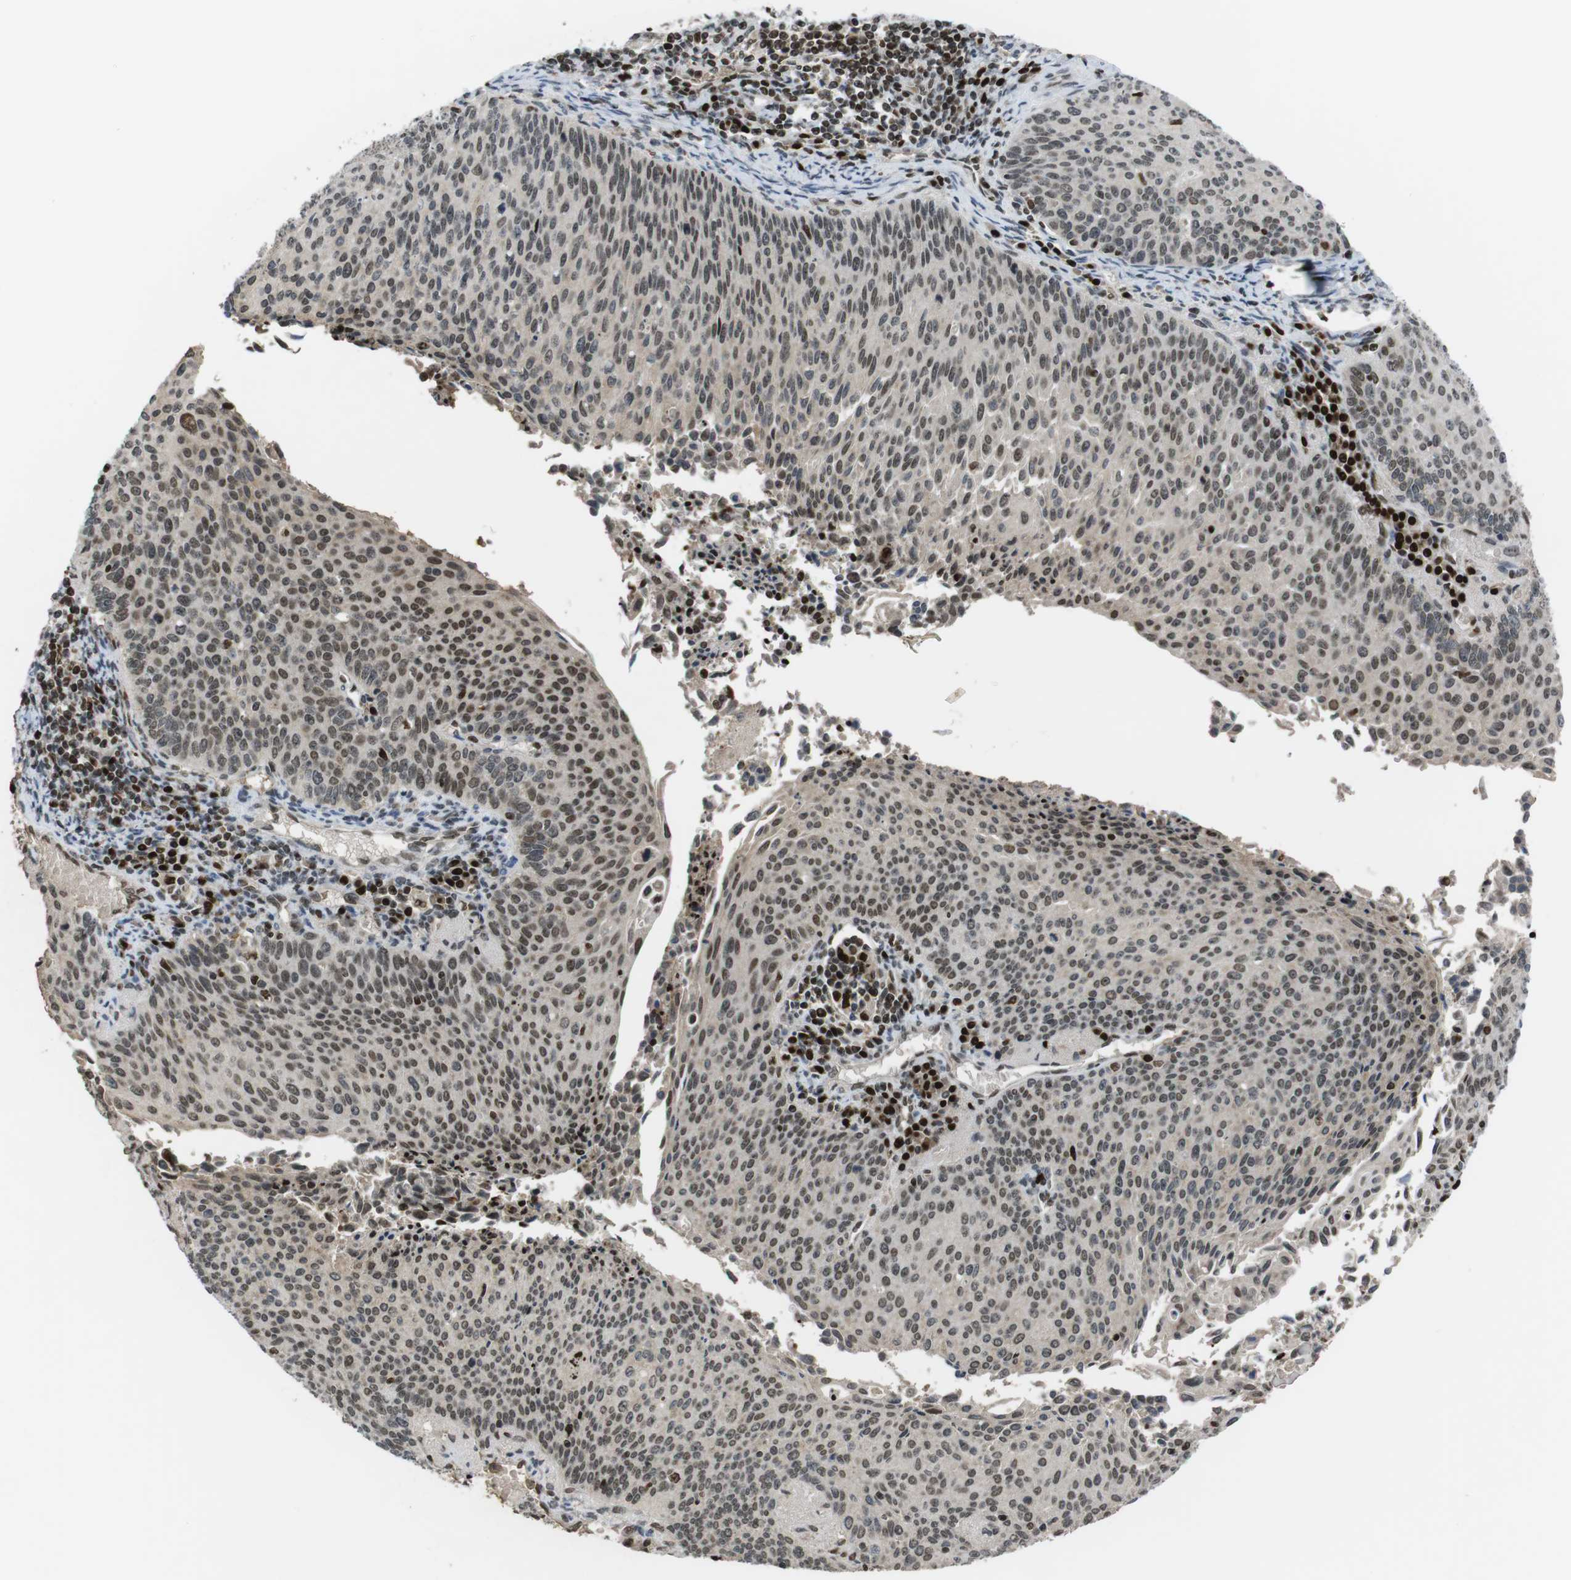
{"staining": {"intensity": "moderate", "quantity": ">75%", "location": "nuclear"}, "tissue": "cervical cancer", "cell_type": "Tumor cells", "image_type": "cancer", "snomed": [{"axis": "morphology", "description": "Squamous cell carcinoma, NOS"}, {"axis": "topography", "description": "Cervix"}], "caption": "Protein staining of squamous cell carcinoma (cervical) tissue displays moderate nuclear staining in about >75% of tumor cells. (IHC, brightfield microscopy, high magnification).", "gene": "SUB1", "patient": {"sex": "female", "age": 55}}